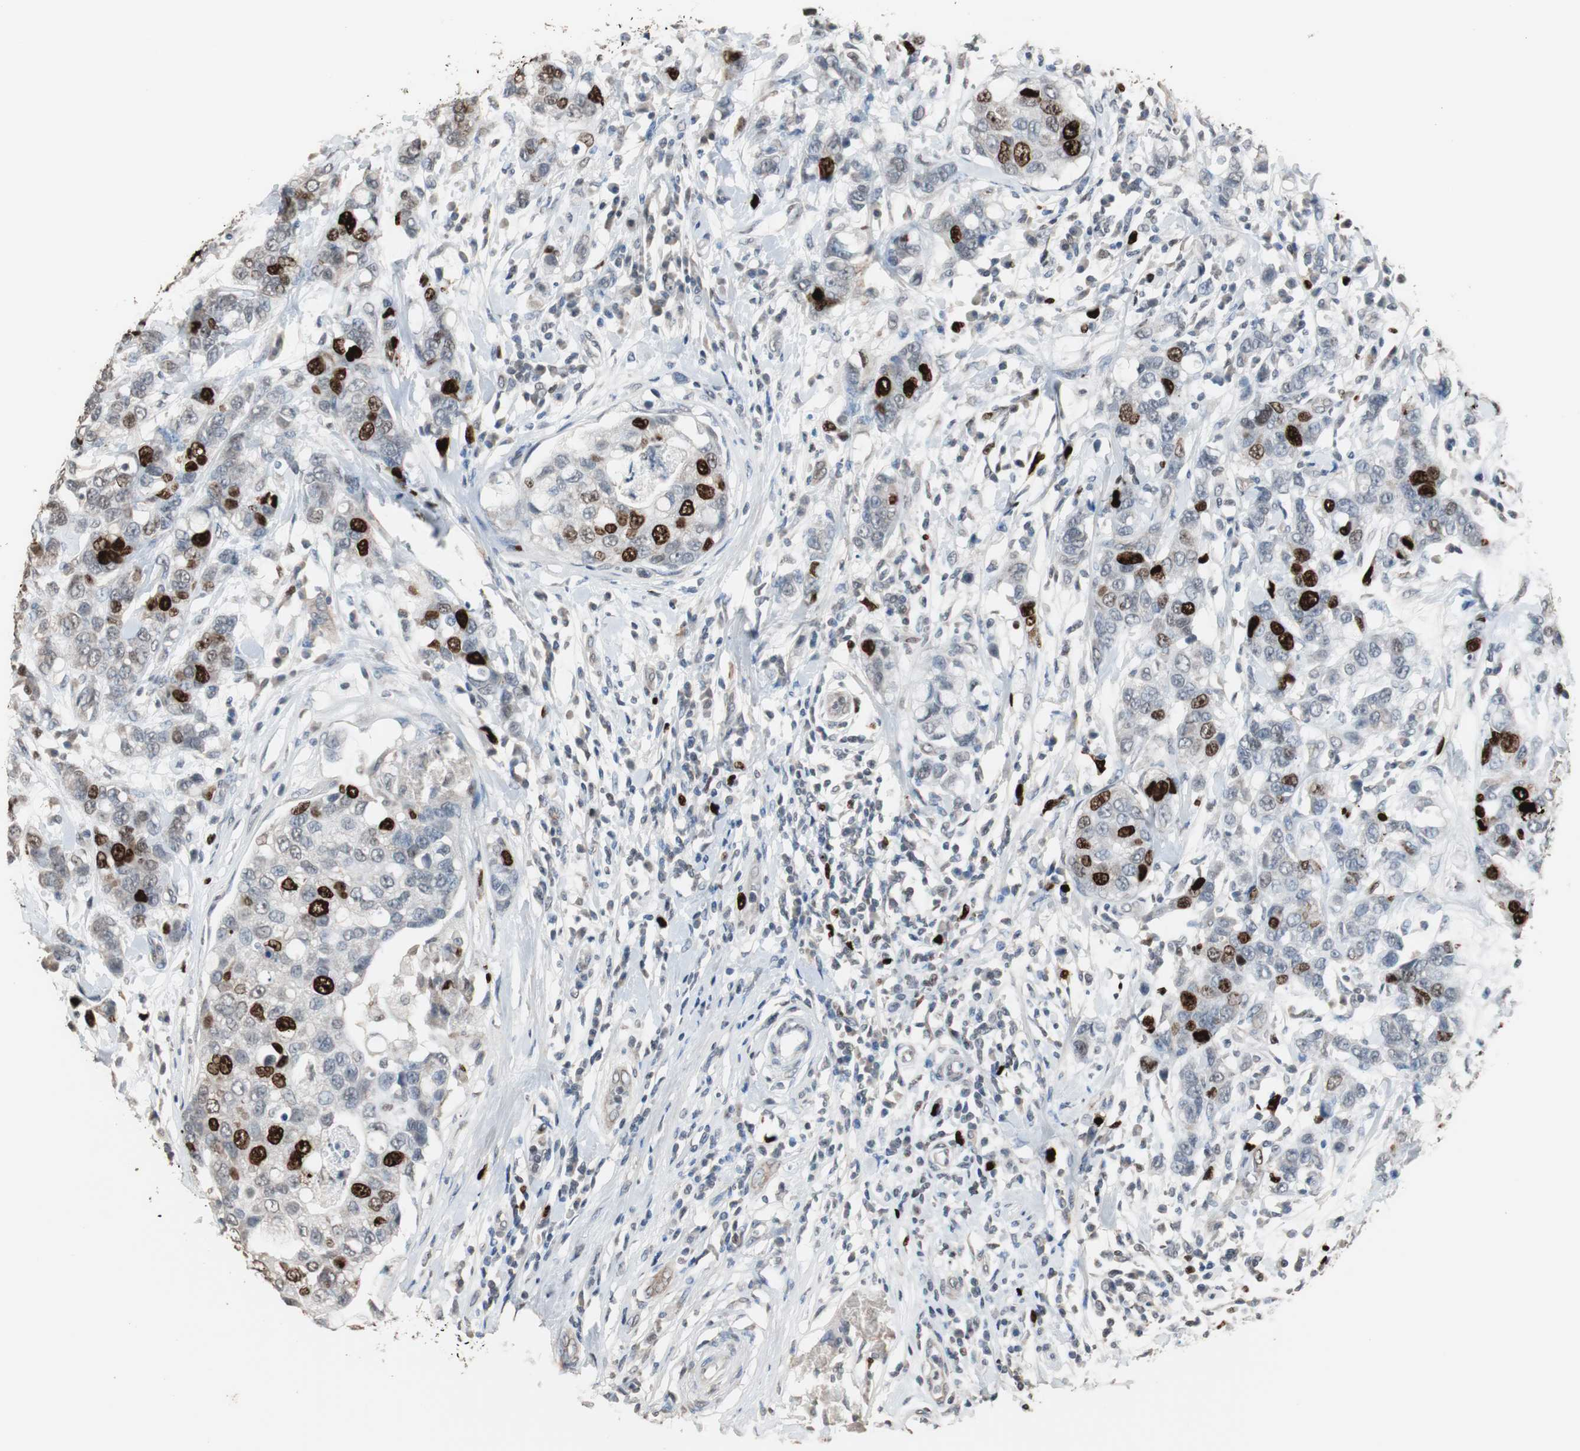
{"staining": {"intensity": "strong", "quantity": "25%-75%", "location": "nuclear"}, "tissue": "breast cancer", "cell_type": "Tumor cells", "image_type": "cancer", "snomed": [{"axis": "morphology", "description": "Duct carcinoma"}, {"axis": "topography", "description": "Breast"}], "caption": "Brown immunohistochemical staining in human breast cancer (intraductal carcinoma) reveals strong nuclear positivity in approximately 25%-75% of tumor cells.", "gene": "TOP2A", "patient": {"sex": "female", "age": 27}}